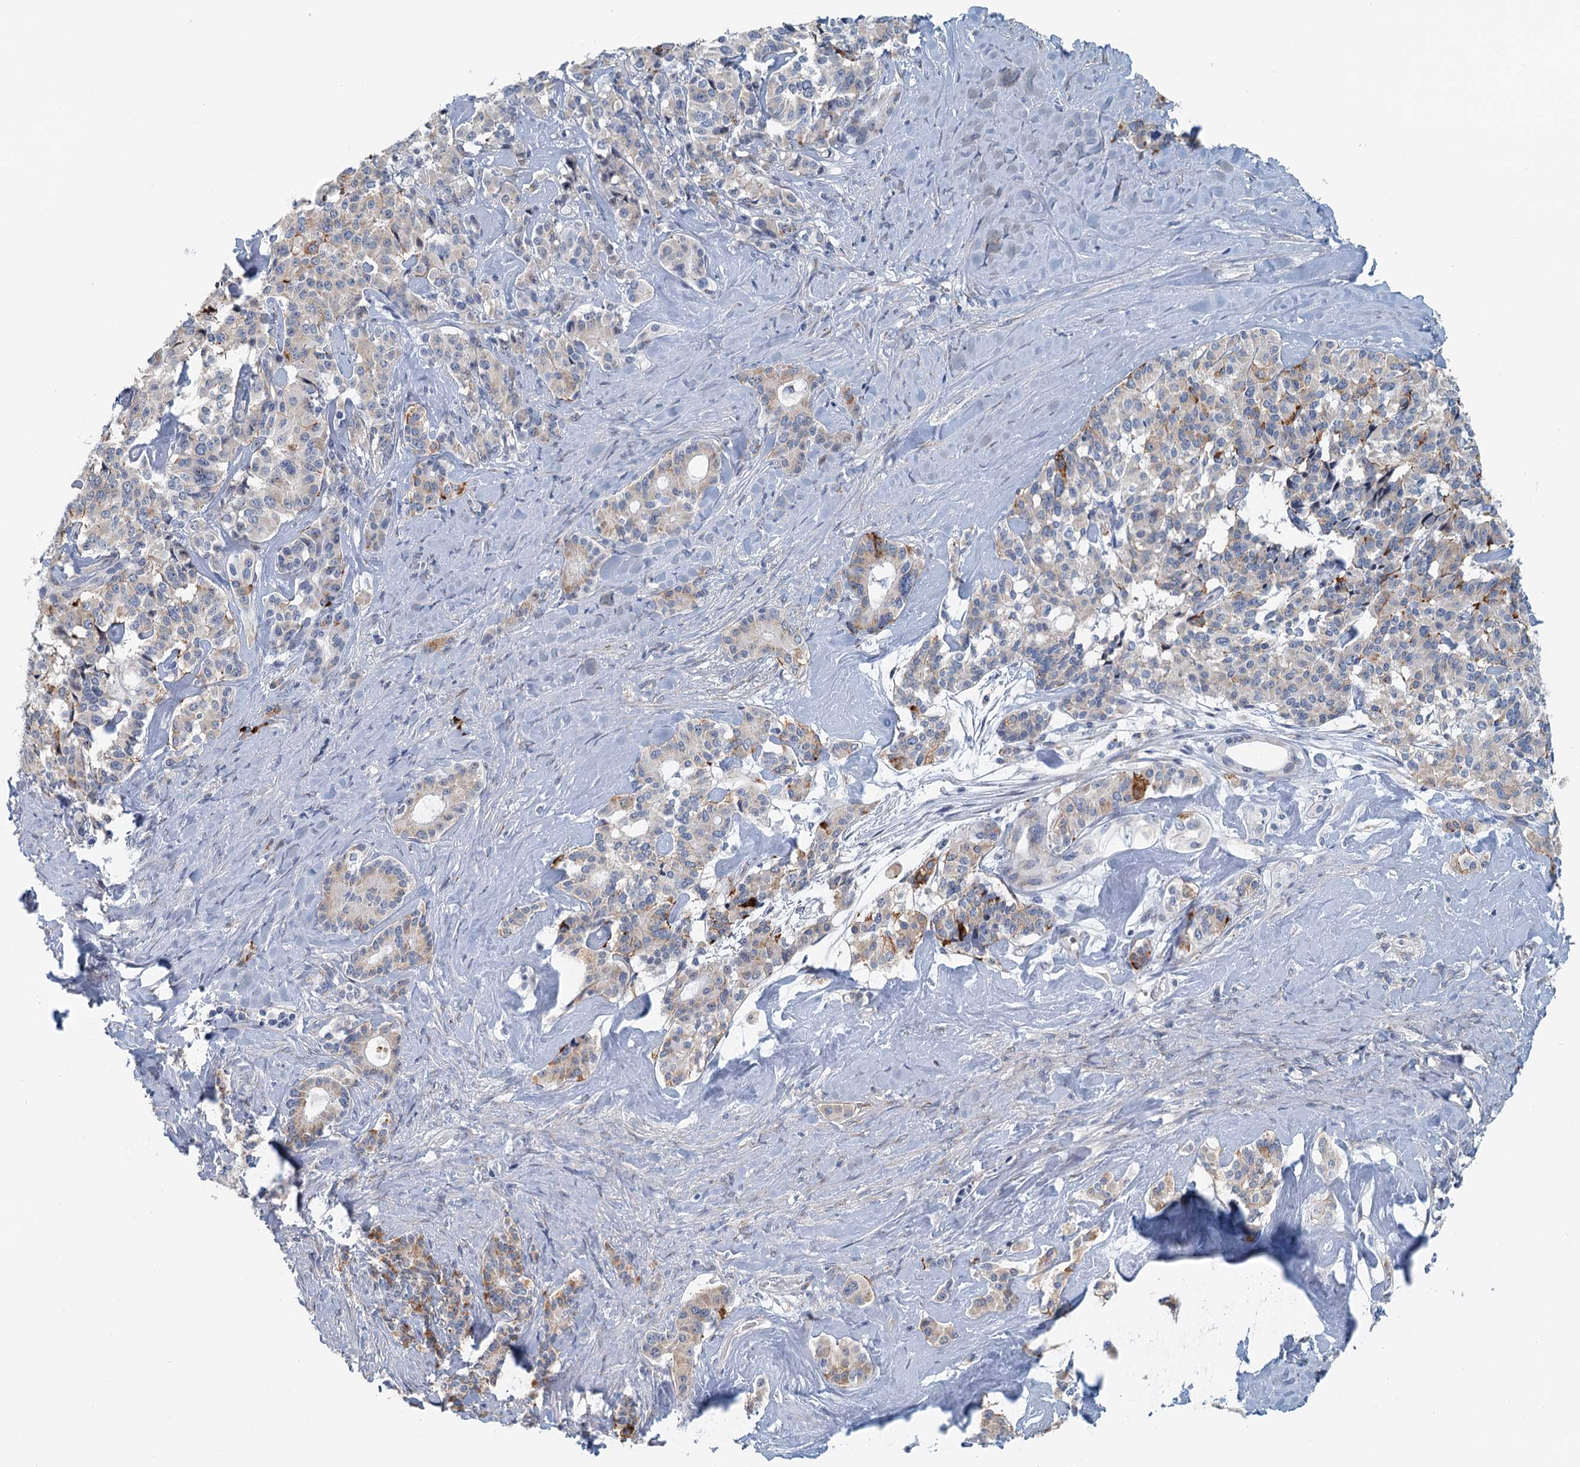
{"staining": {"intensity": "moderate", "quantity": "<25%", "location": "cytoplasmic/membranous"}, "tissue": "pancreatic cancer", "cell_type": "Tumor cells", "image_type": "cancer", "snomed": [{"axis": "morphology", "description": "Adenocarcinoma, NOS"}, {"axis": "topography", "description": "Pancreas"}], "caption": "Immunohistochemical staining of pancreatic cancer displays moderate cytoplasmic/membranous protein positivity in about <25% of tumor cells.", "gene": "ZNF527", "patient": {"sex": "female", "age": 74}}